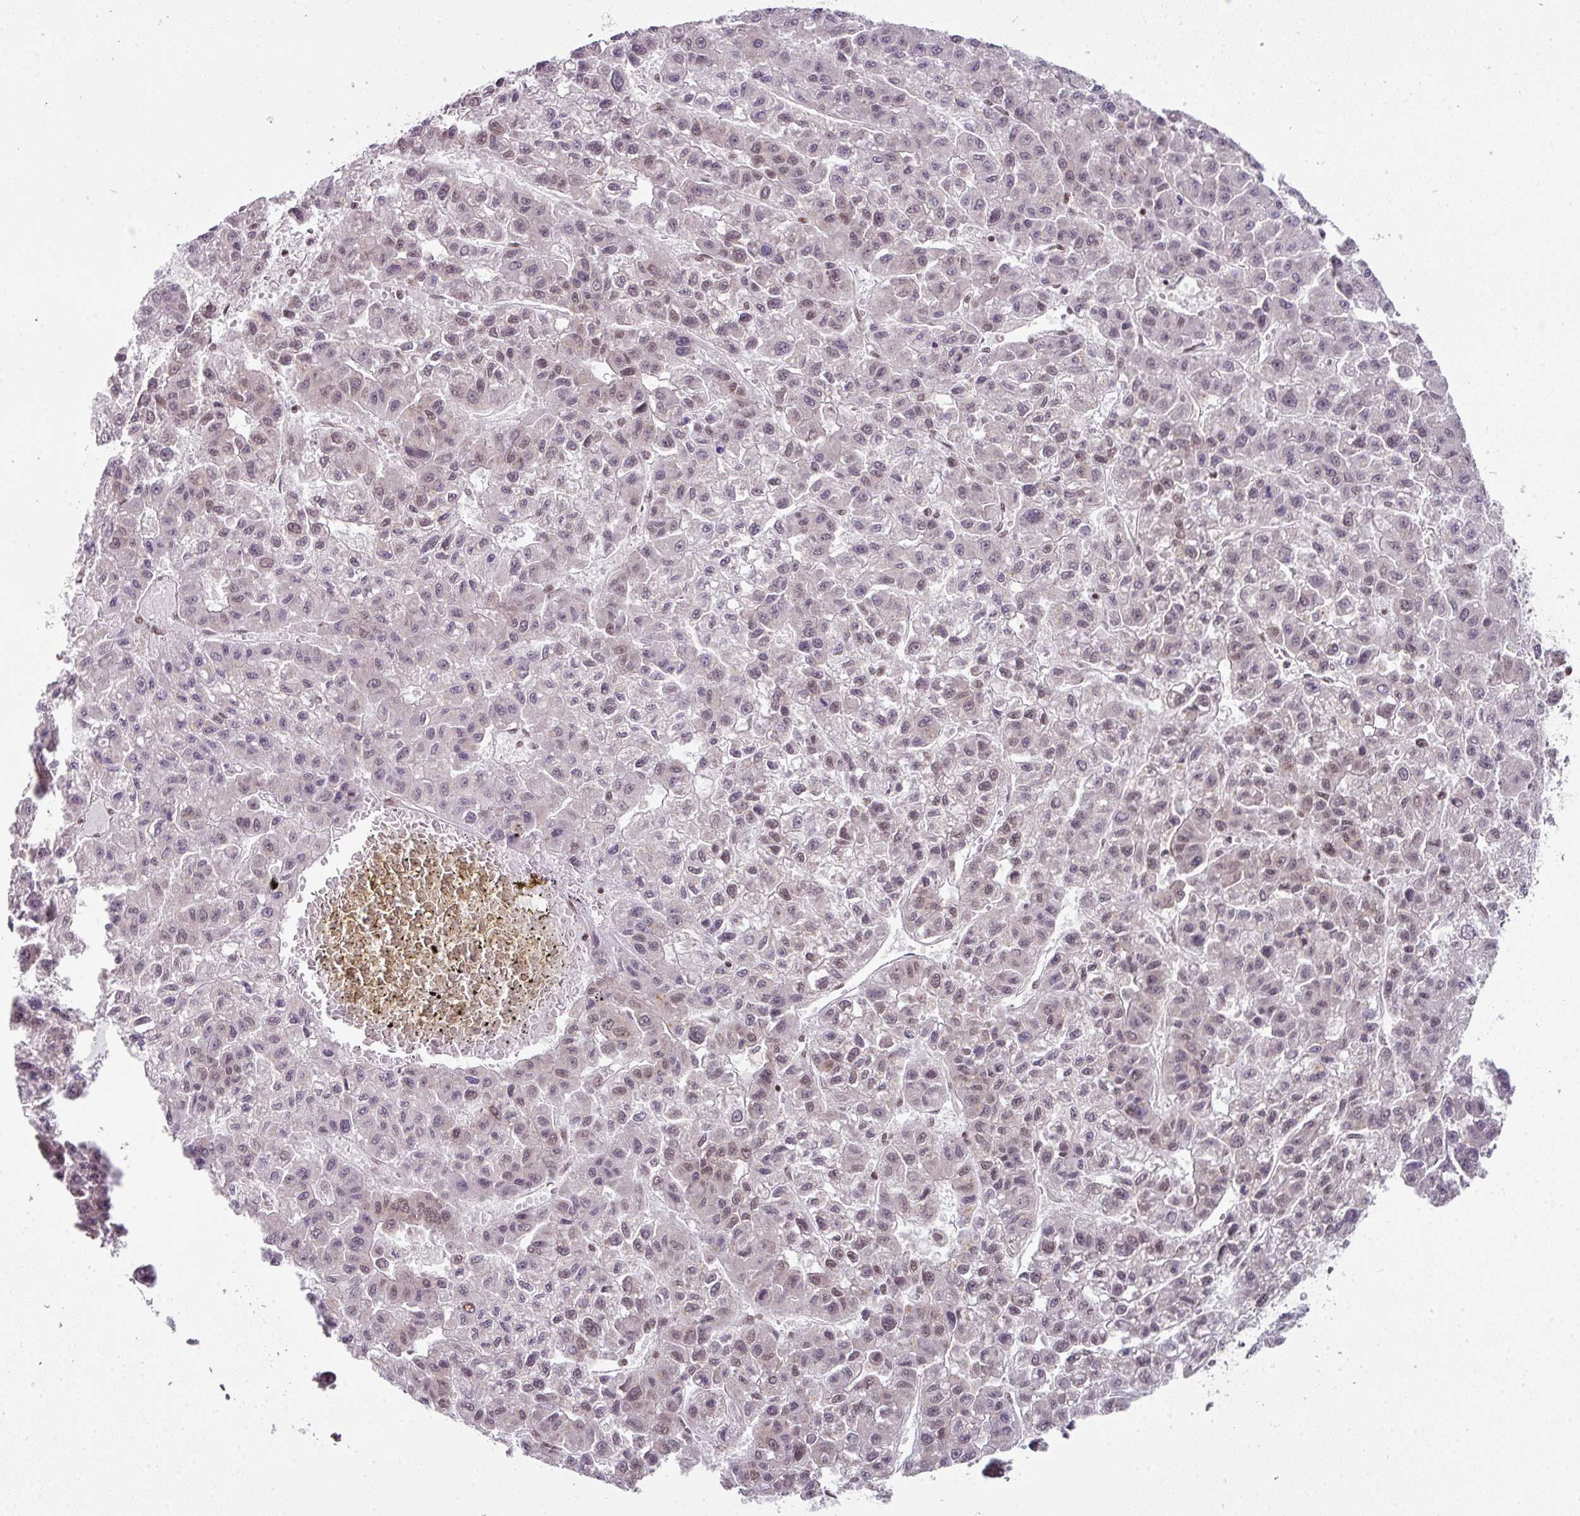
{"staining": {"intensity": "weak", "quantity": "<25%", "location": "nuclear"}, "tissue": "liver cancer", "cell_type": "Tumor cells", "image_type": "cancer", "snomed": [{"axis": "morphology", "description": "Carcinoma, Hepatocellular, NOS"}, {"axis": "topography", "description": "Liver"}], "caption": "Tumor cells show no significant protein expression in liver cancer (hepatocellular carcinoma).", "gene": "NFYA", "patient": {"sex": "male", "age": 70}}